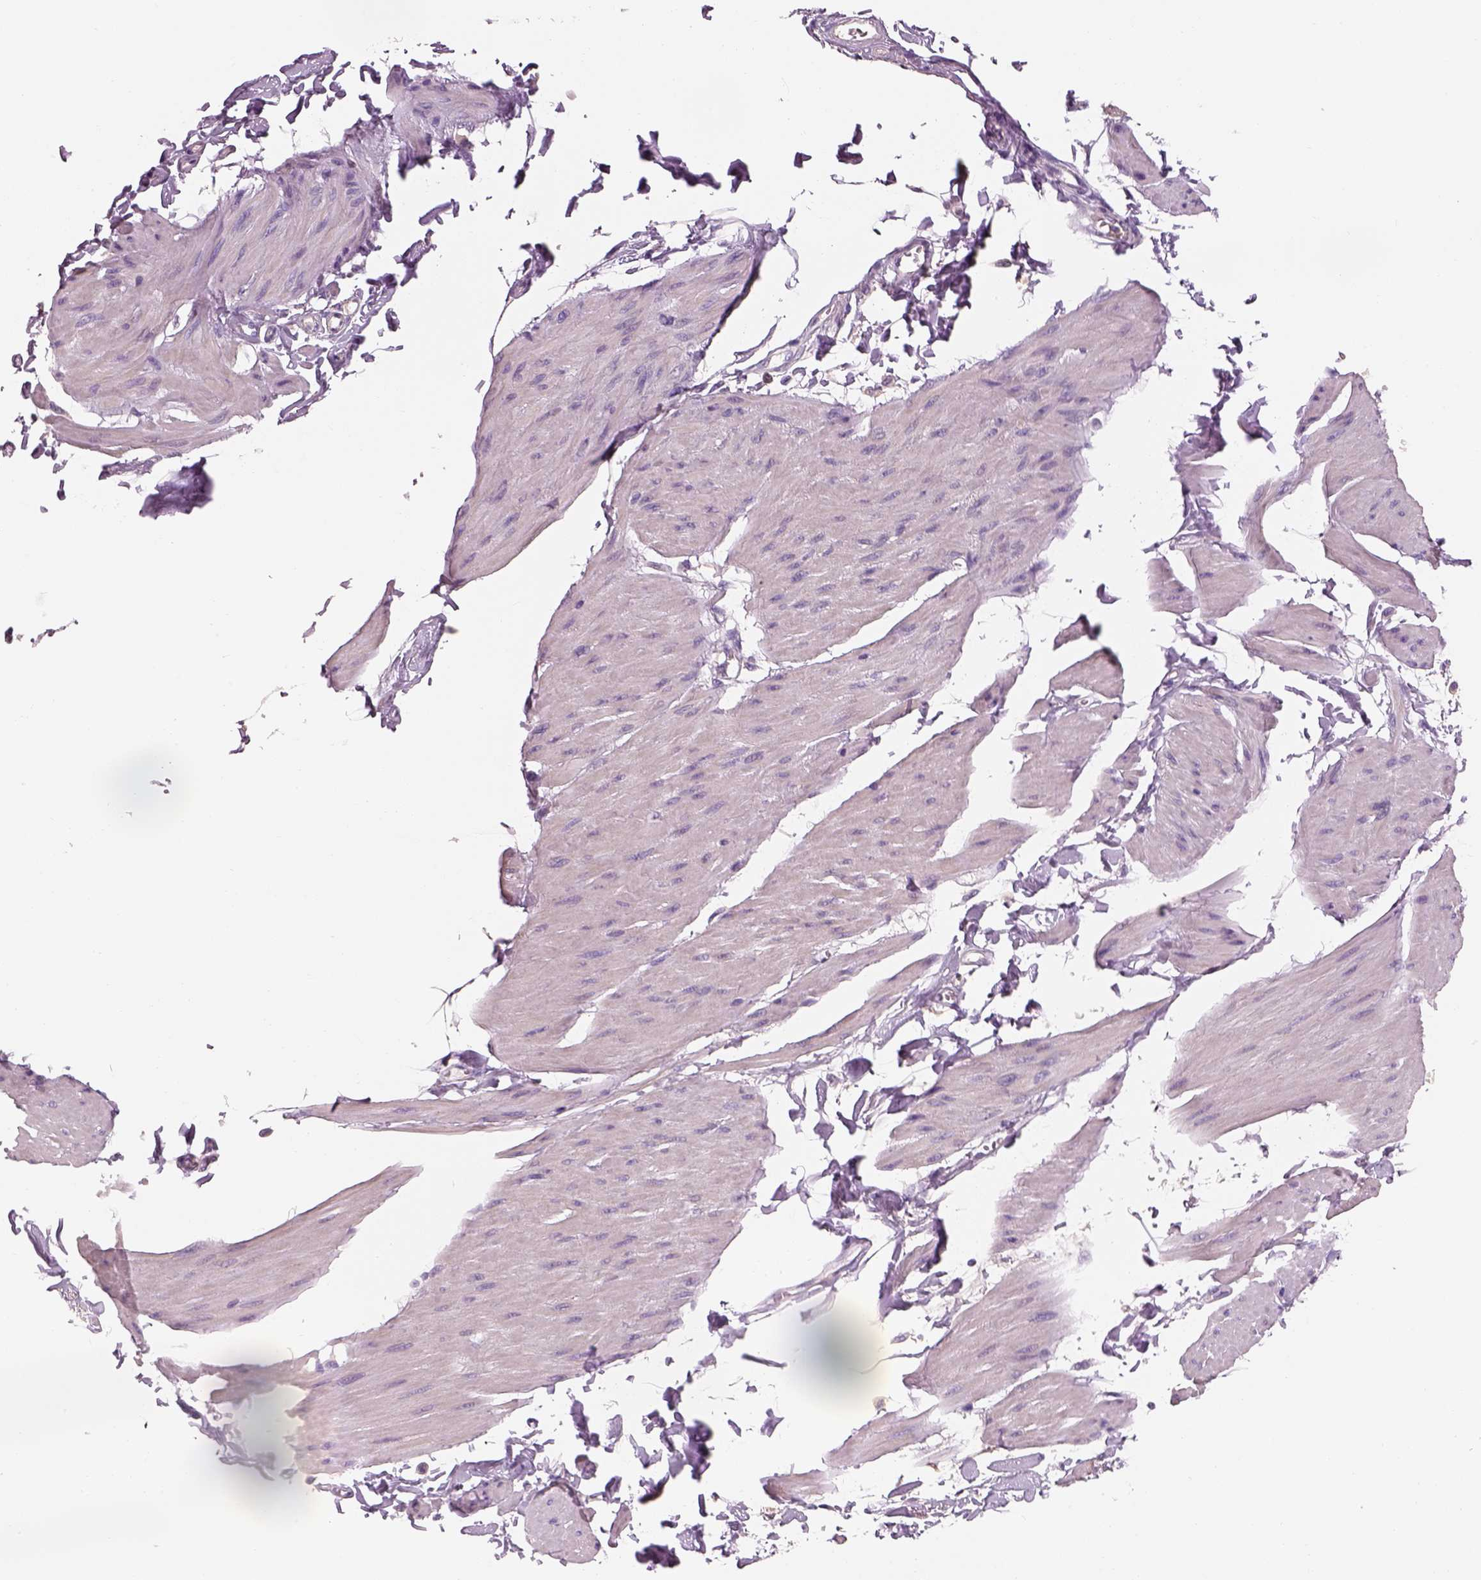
{"staining": {"intensity": "negative", "quantity": "none", "location": "none"}, "tissue": "smooth muscle", "cell_type": "Smooth muscle cells", "image_type": "normal", "snomed": [{"axis": "morphology", "description": "Normal tissue, NOS"}, {"axis": "topography", "description": "Adipose tissue"}, {"axis": "topography", "description": "Smooth muscle"}, {"axis": "topography", "description": "Peripheral nerve tissue"}], "caption": "A high-resolution histopathology image shows IHC staining of unremarkable smooth muscle, which reveals no significant staining in smooth muscle cells. (Immunohistochemistry (ihc), brightfield microscopy, high magnification).", "gene": "OTUD6A", "patient": {"sex": "male", "age": 83}}